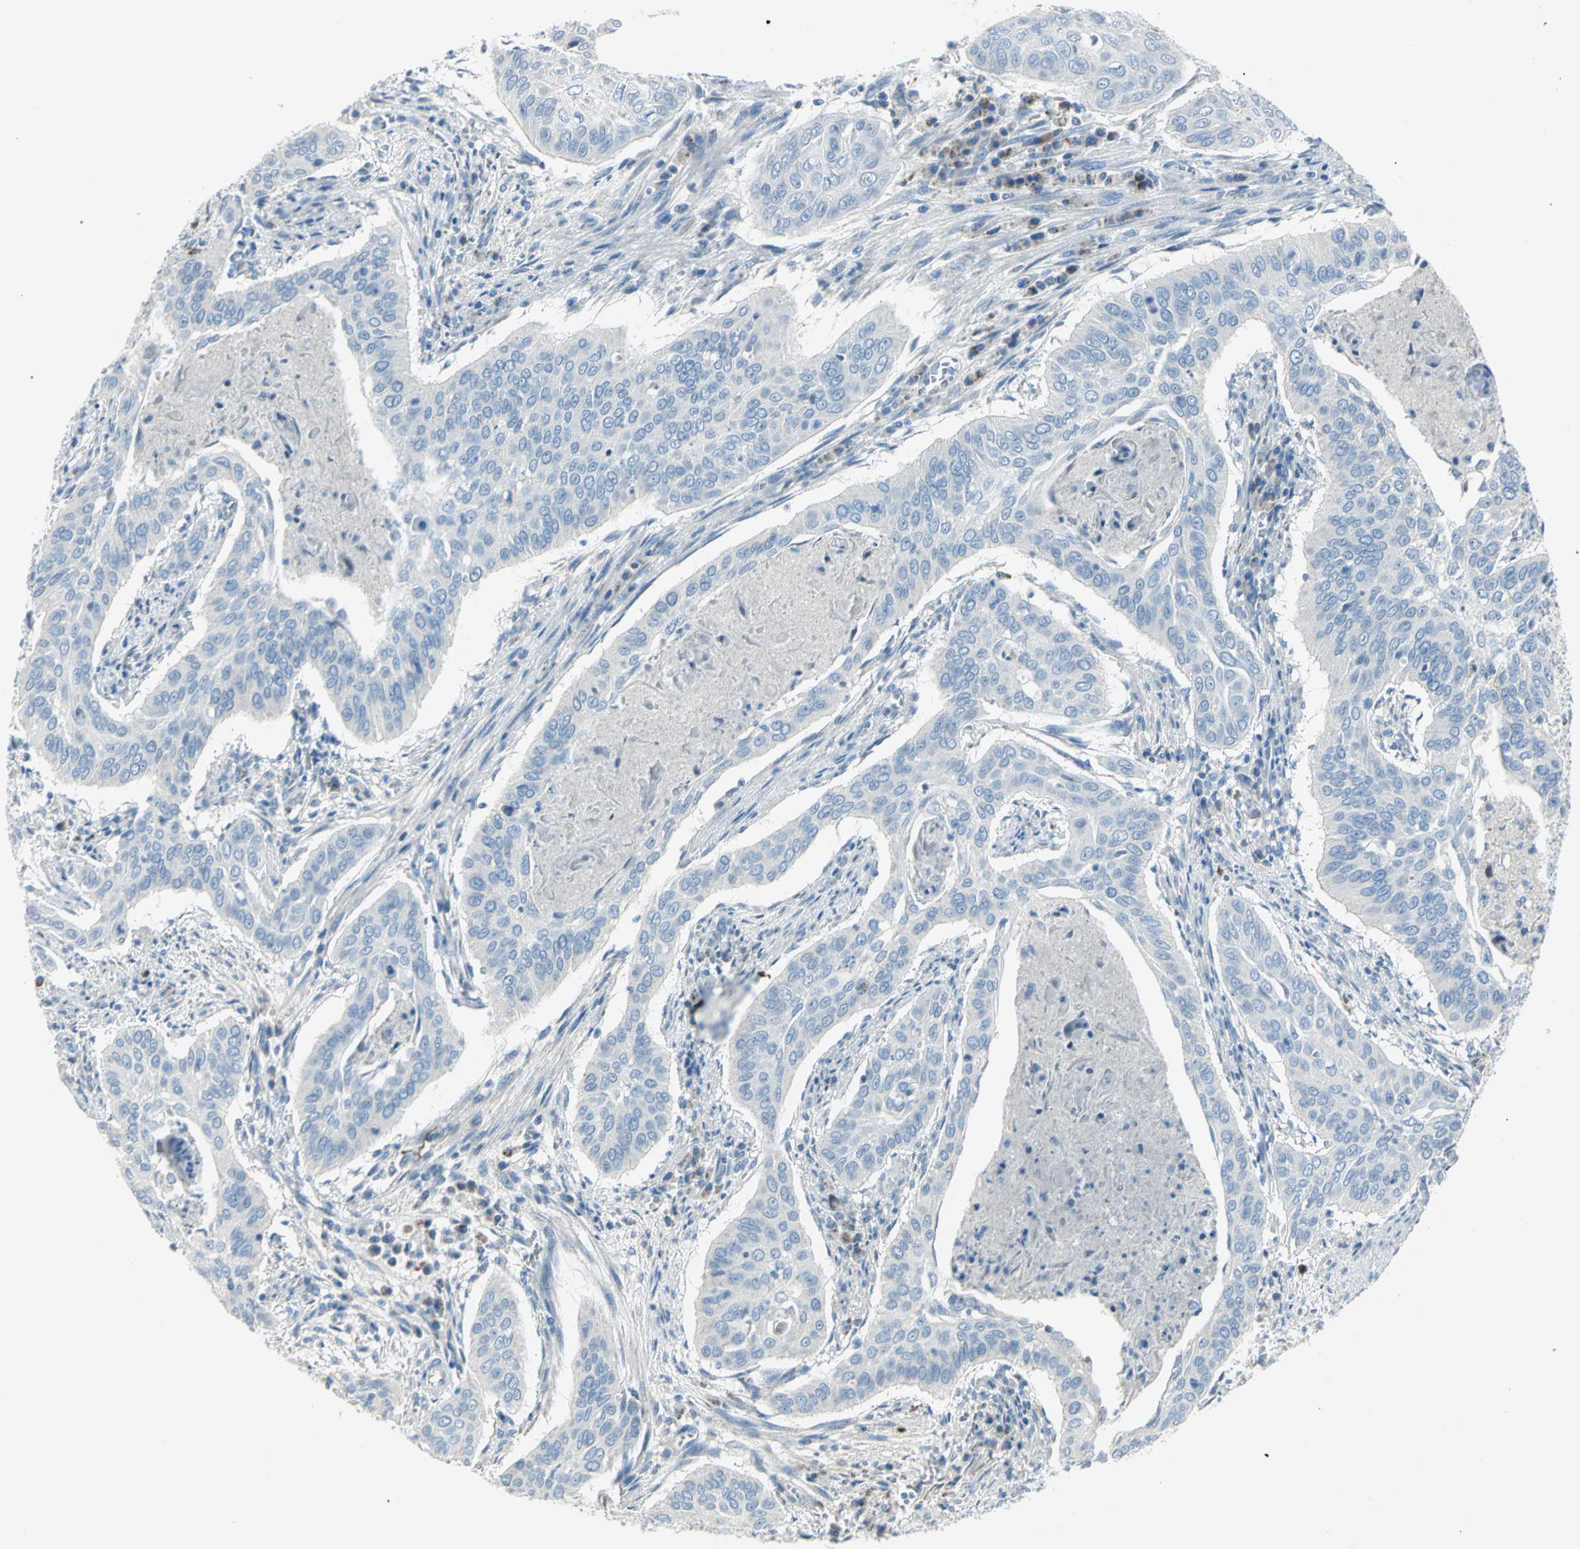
{"staining": {"intensity": "negative", "quantity": "none", "location": "none"}, "tissue": "cervical cancer", "cell_type": "Tumor cells", "image_type": "cancer", "snomed": [{"axis": "morphology", "description": "Squamous cell carcinoma, NOS"}, {"axis": "topography", "description": "Cervix"}], "caption": "Protein analysis of cervical cancer reveals no significant expression in tumor cells.", "gene": "ALOX15", "patient": {"sex": "female", "age": 39}}